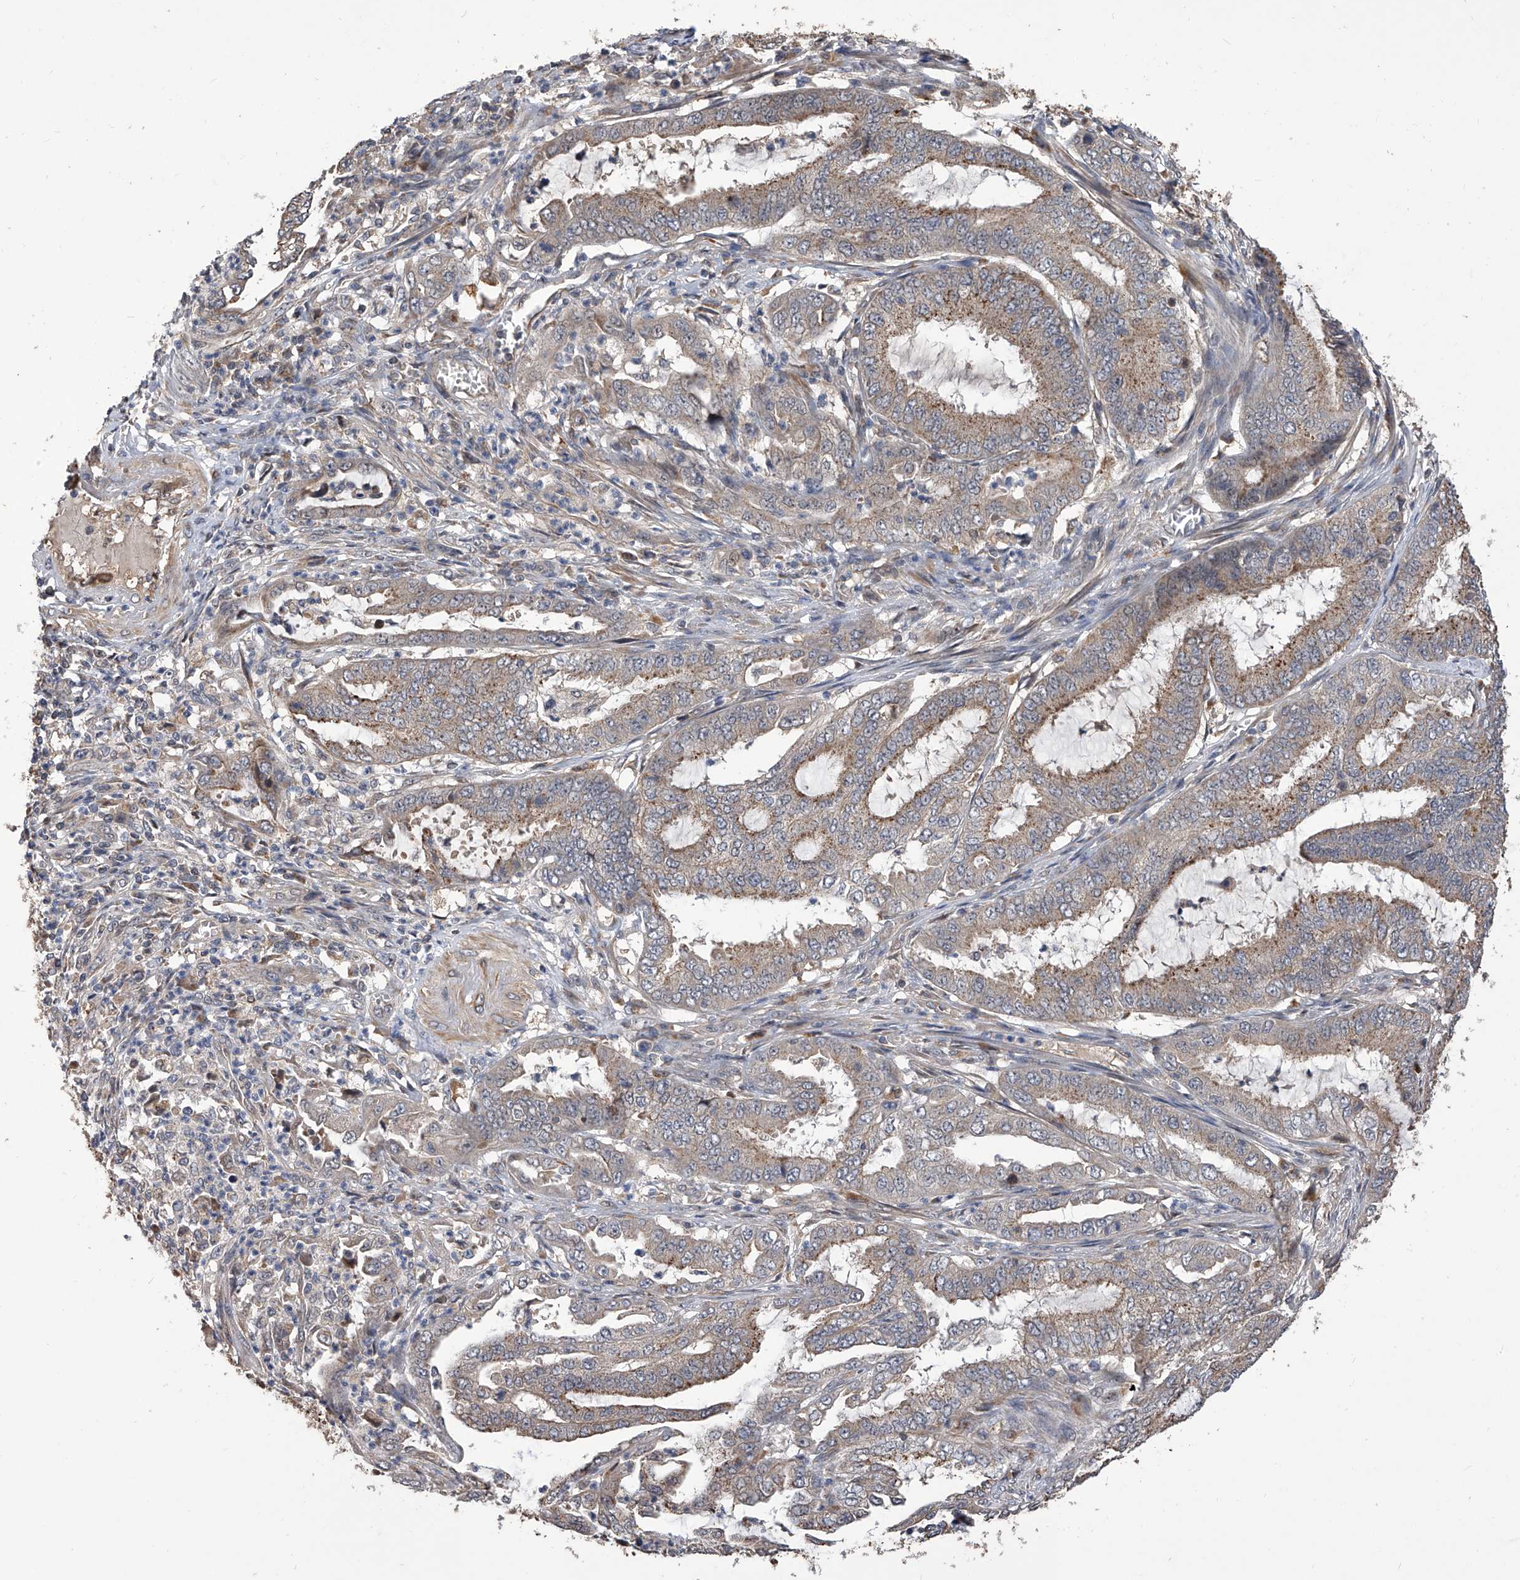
{"staining": {"intensity": "weak", "quantity": ">75%", "location": "cytoplasmic/membranous"}, "tissue": "endometrial cancer", "cell_type": "Tumor cells", "image_type": "cancer", "snomed": [{"axis": "morphology", "description": "Adenocarcinoma, NOS"}, {"axis": "topography", "description": "Endometrium"}], "caption": "Brown immunohistochemical staining in endometrial adenocarcinoma reveals weak cytoplasmic/membranous staining in about >75% of tumor cells.", "gene": "GMDS", "patient": {"sex": "female", "age": 51}}